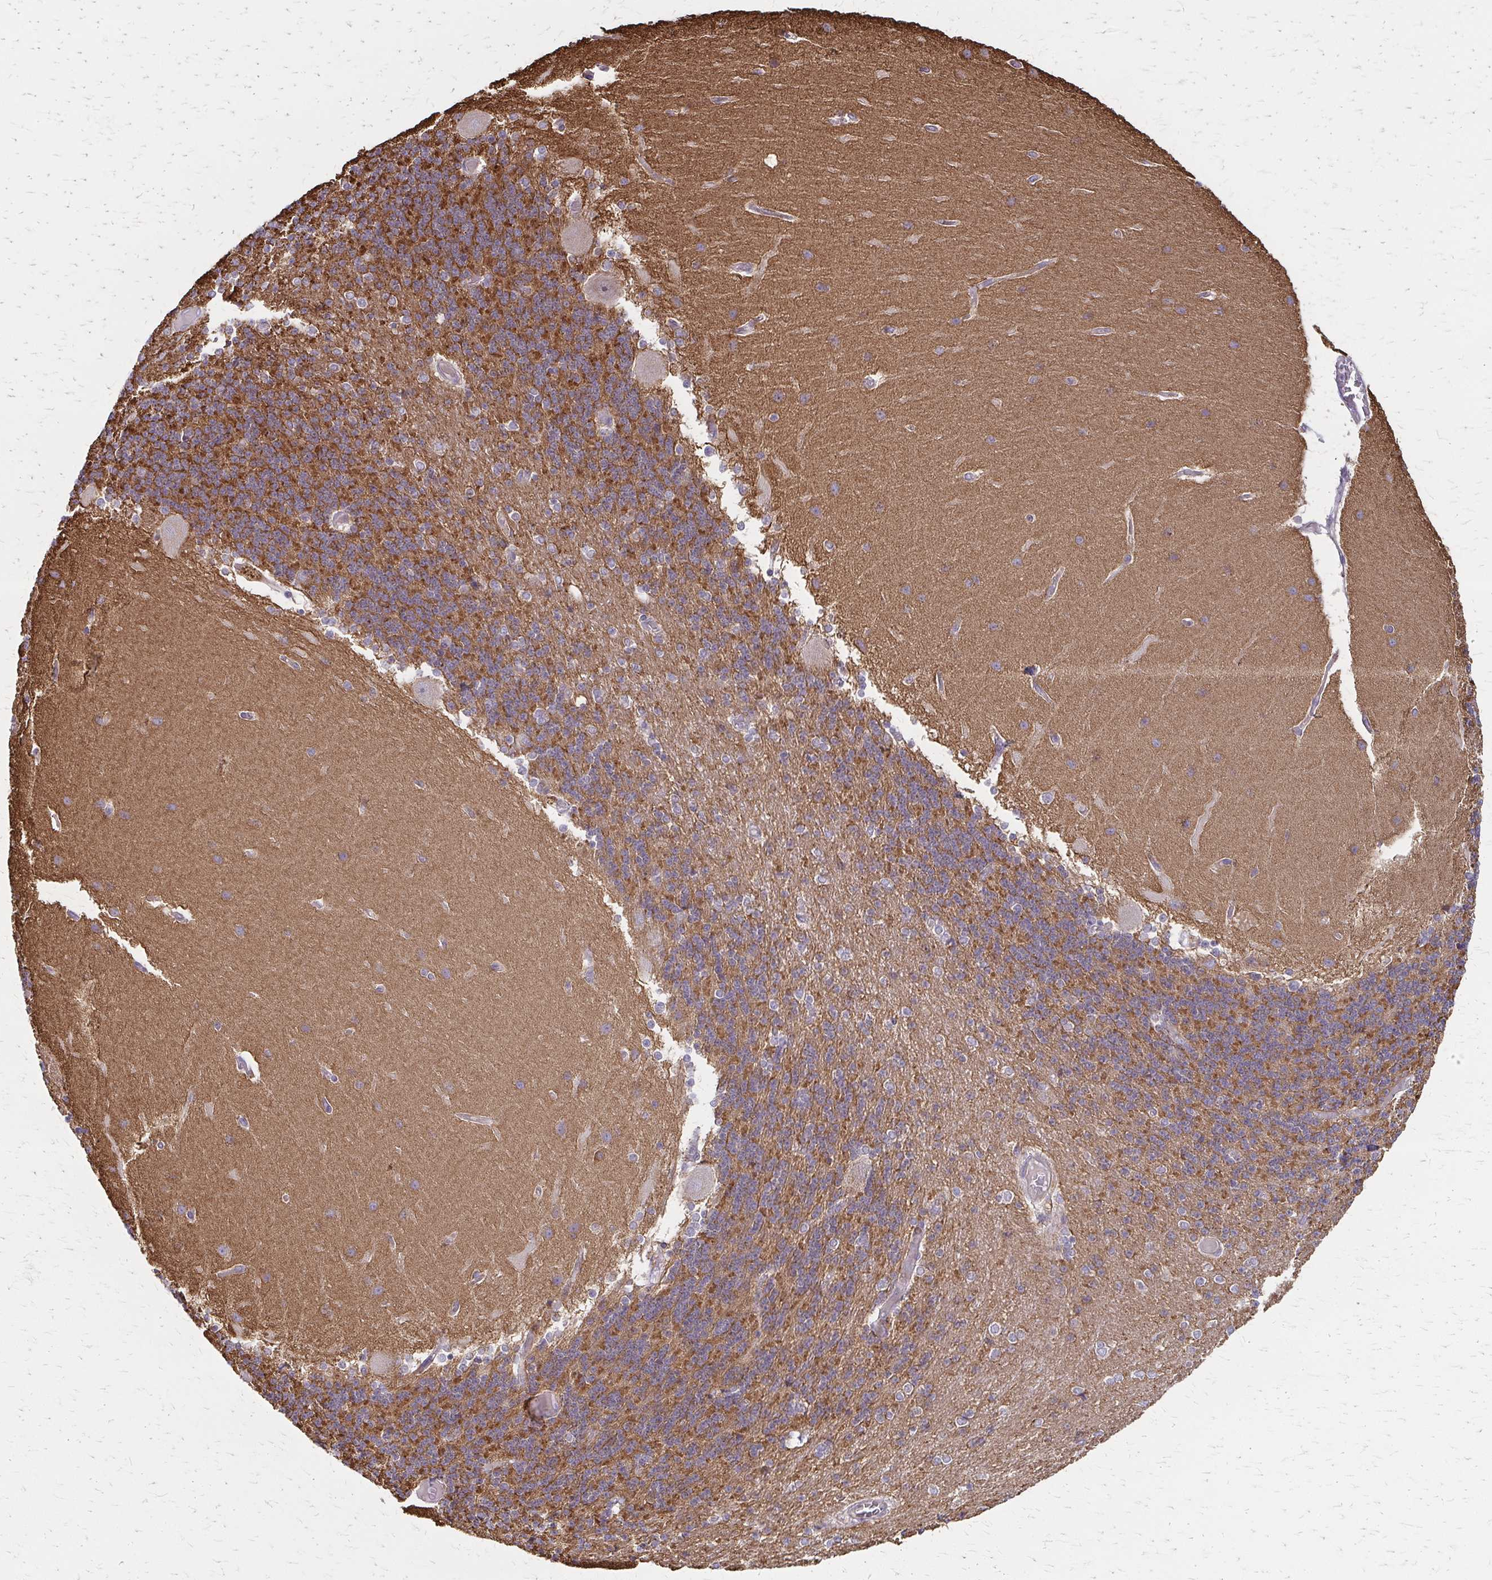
{"staining": {"intensity": "moderate", "quantity": "<25%", "location": "cytoplasmic/membranous"}, "tissue": "cerebellum", "cell_type": "Cells in granular layer", "image_type": "normal", "snomed": [{"axis": "morphology", "description": "Normal tissue, NOS"}, {"axis": "topography", "description": "Cerebellum"}], "caption": "The photomicrograph exhibits staining of normal cerebellum, revealing moderate cytoplasmic/membranous protein positivity (brown color) within cells in granular layer.", "gene": "ZNF383", "patient": {"sex": "female", "age": 54}}